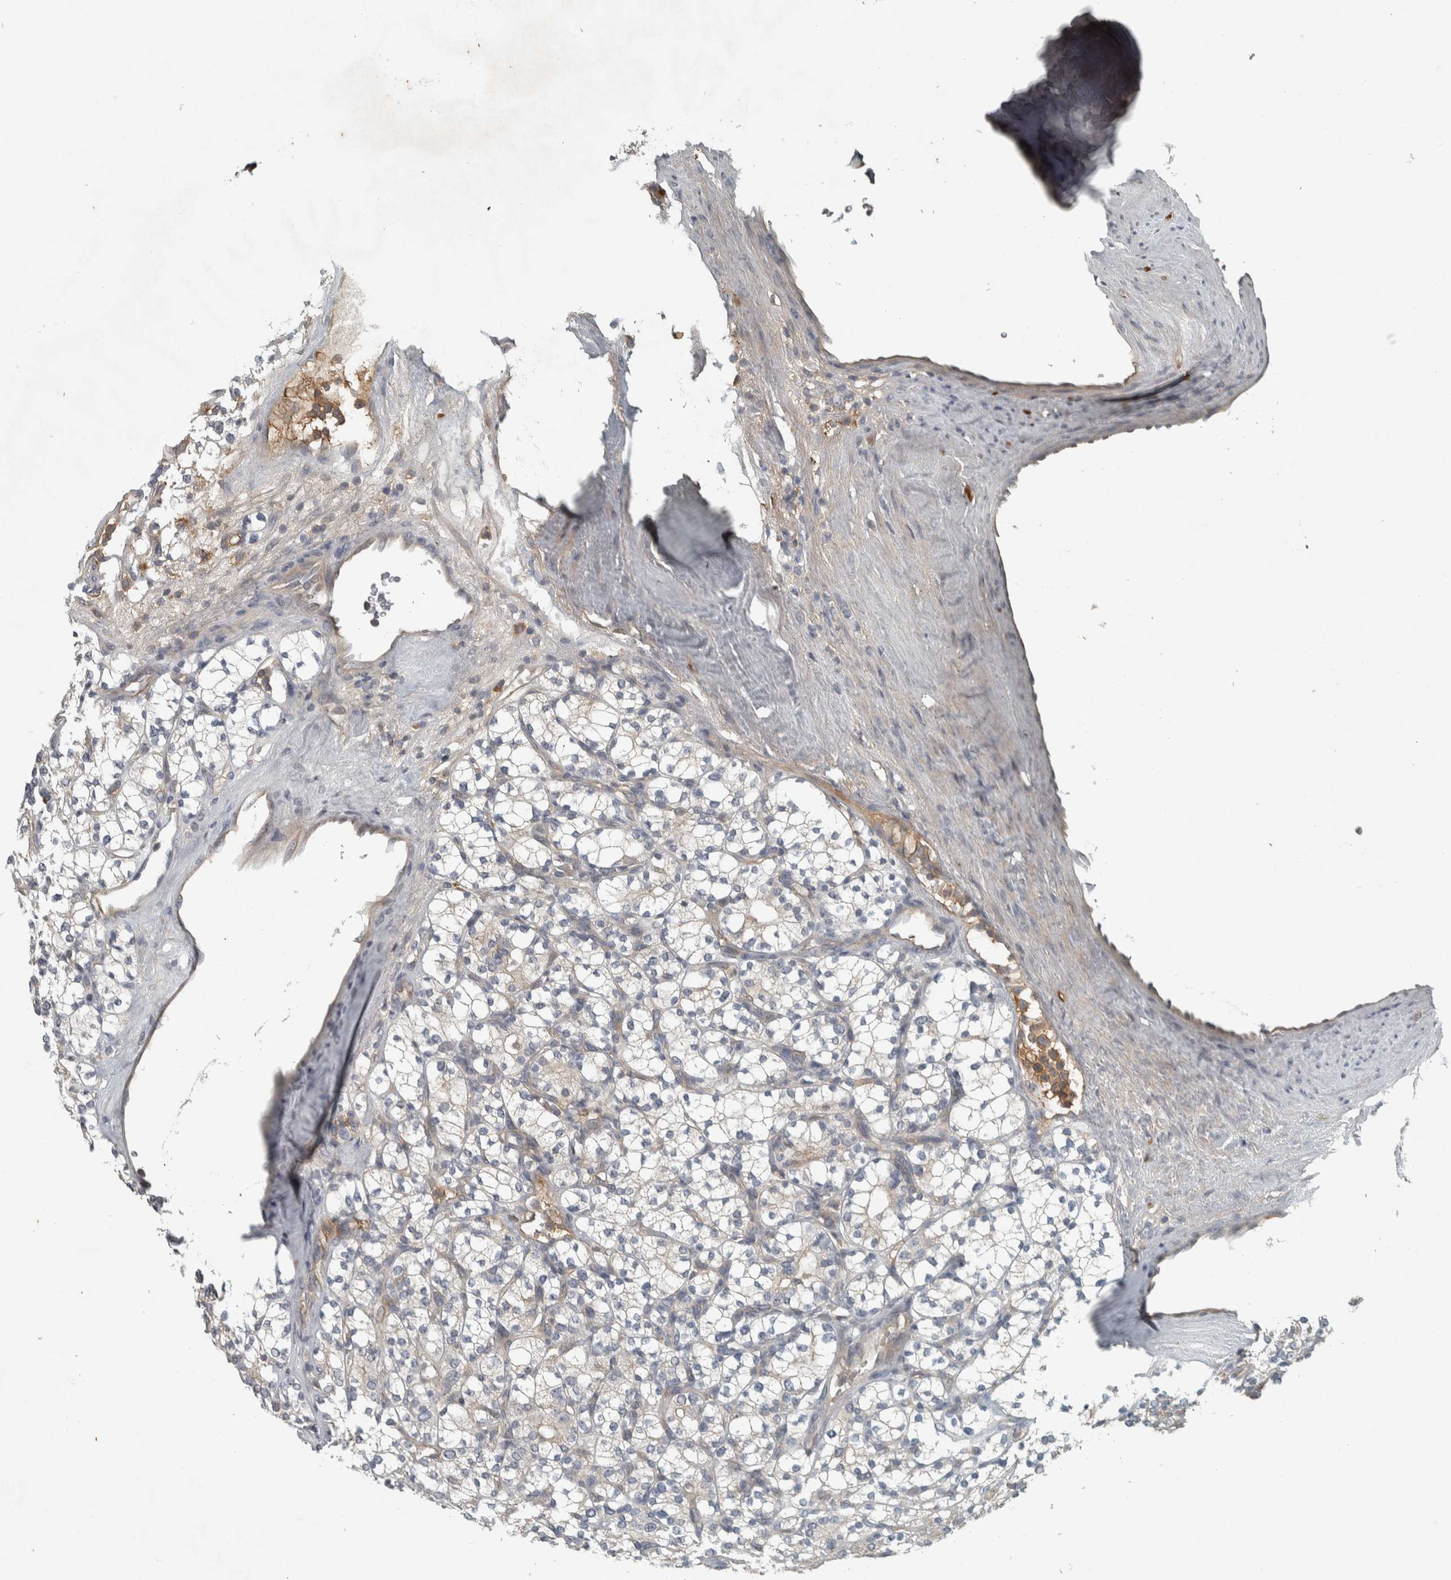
{"staining": {"intensity": "weak", "quantity": "<25%", "location": "cytoplasmic/membranous"}, "tissue": "renal cancer", "cell_type": "Tumor cells", "image_type": "cancer", "snomed": [{"axis": "morphology", "description": "Adenocarcinoma, NOS"}, {"axis": "topography", "description": "Kidney"}], "caption": "Micrograph shows no protein positivity in tumor cells of adenocarcinoma (renal) tissue.", "gene": "CLCN2", "patient": {"sex": "male", "age": 77}}